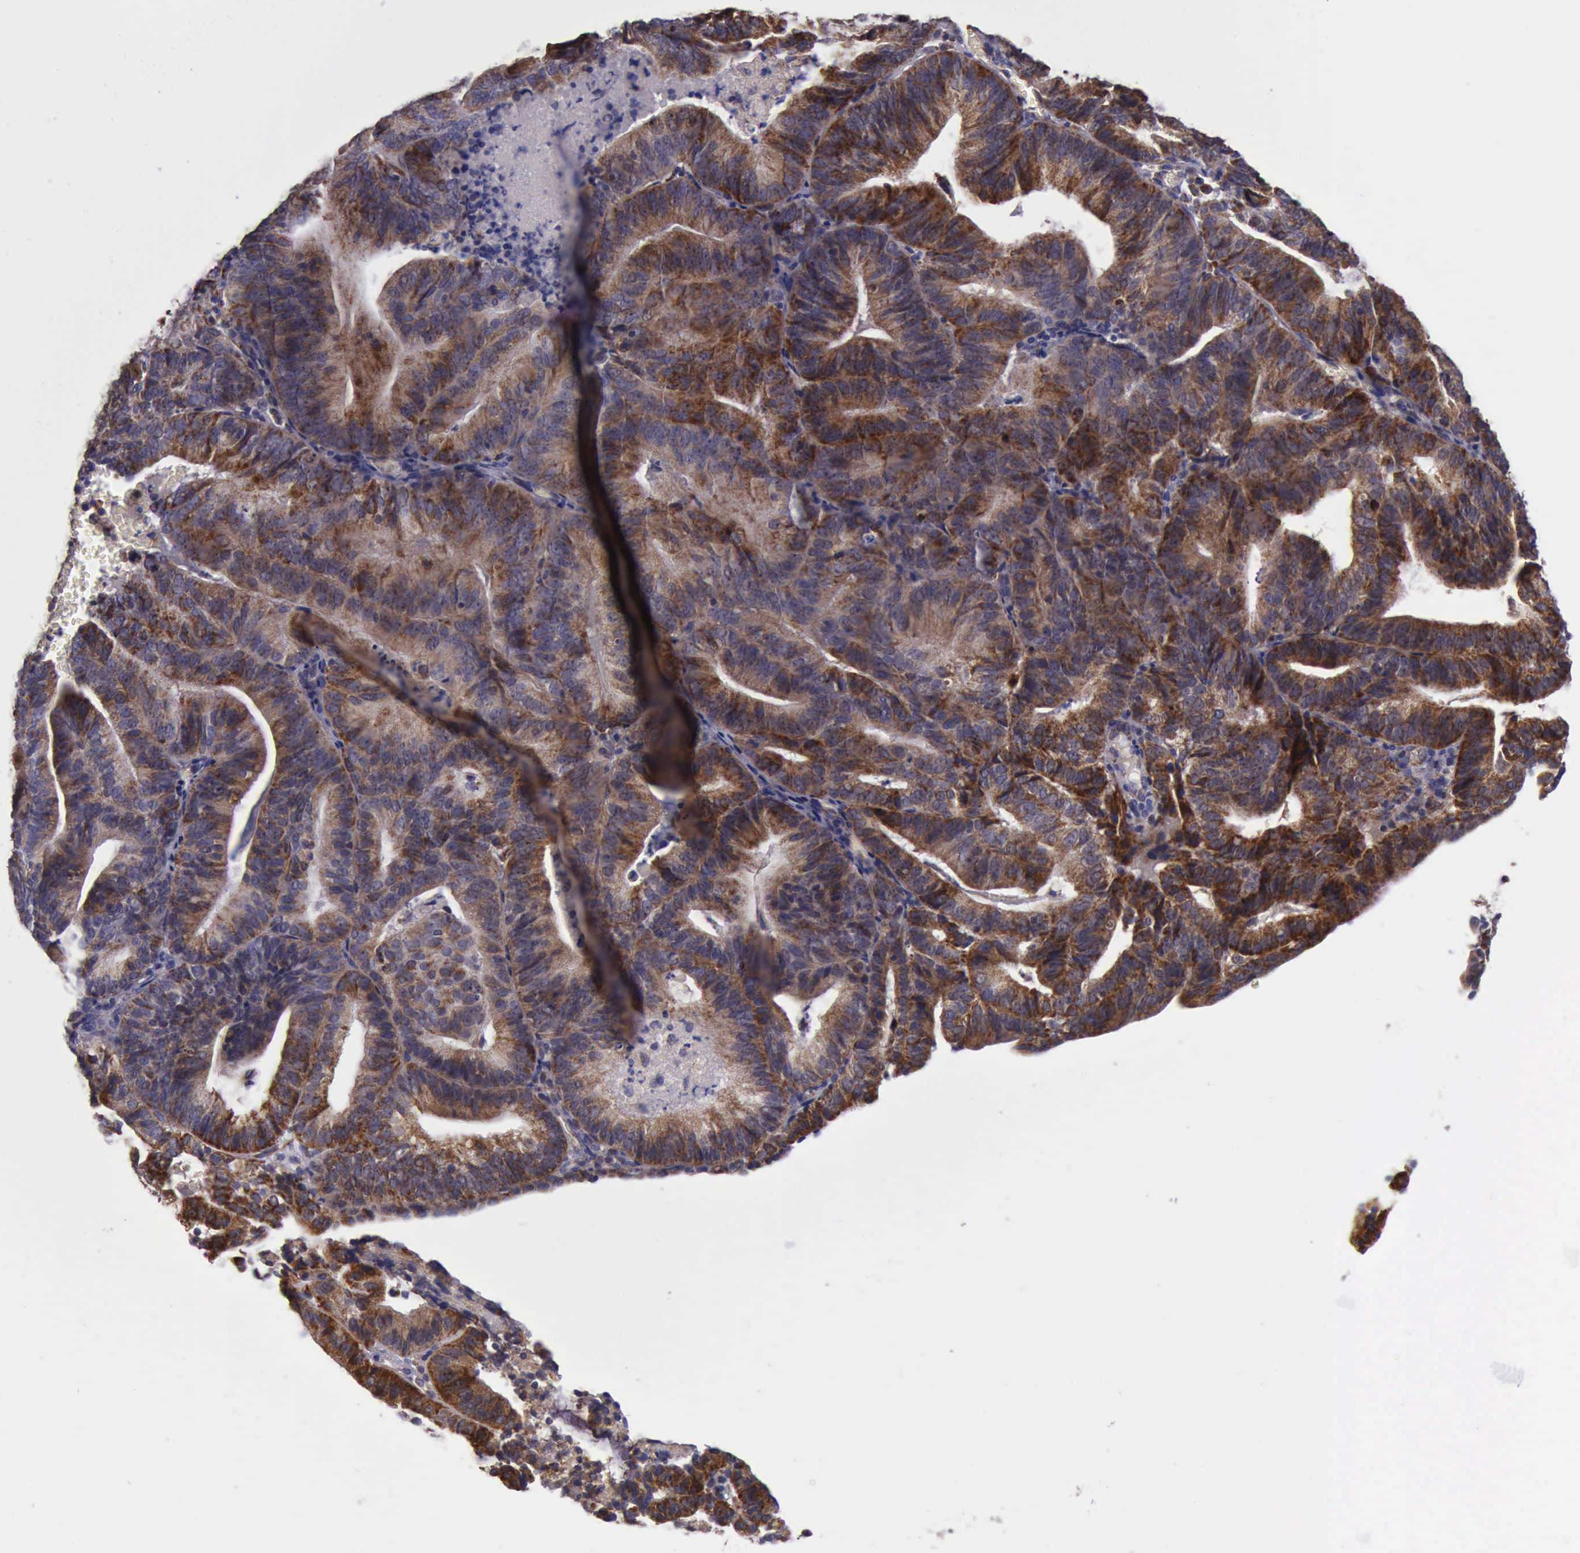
{"staining": {"intensity": "moderate", "quantity": ">75%", "location": "cytoplasmic/membranous"}, "tissue": "cervical cancer", "cell_type": "Tumor cells", "image_type": "cancer", "snomed": [{"axis": "morphology", "description": "Adenocarcinoma, NOS"}, {"axis": "topography", "description": "Cervix"}], "caption": "Cervical cancer stained with immunohistochemistry (IHC) reveals moderate cytoplasmic/membranous staining in about >75% of tumor cells.", "gene": "TXN2", "patient": {"sex": "female", "age": 60}}